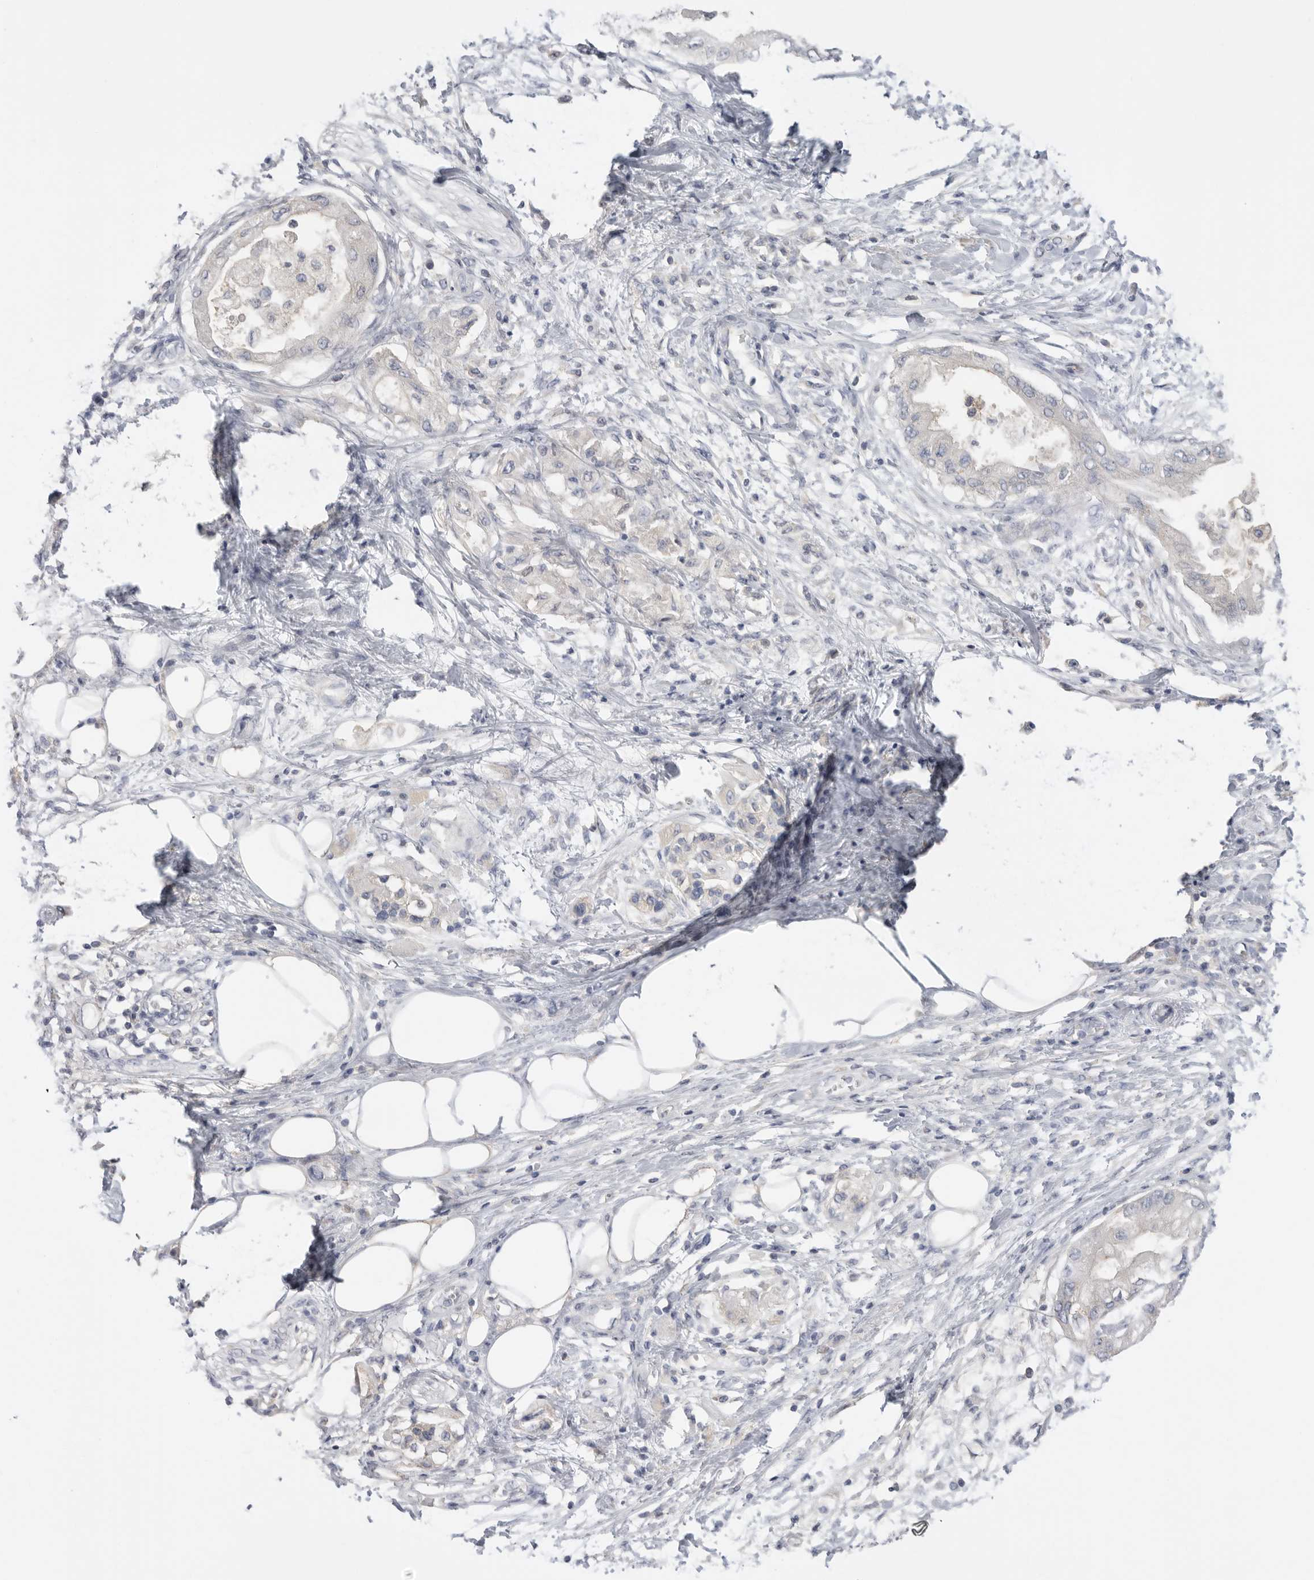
{"staining": {"intensity": "negative", "quantity": "none", "location": "none"}, "tissue": "pancreatic cancer", "cell_type": "Tumor cells", "image_type": "cancer", "snomed": [{"axis": "morphology", "description": "Normal tissue, NOS"}, {"axis": "morphology", "description": "Adenocarcinoma, NOS"}, {"axis": "topography", "description": "Pancreas"}, {"axis": "topography", "description": "Duodenum"}], "caption": "Protein analysis of pancreatic cancer reveals no significant staining in tumor cells.", "gene": "APOA2", "patient": {"sex": "female", "age": 60}}